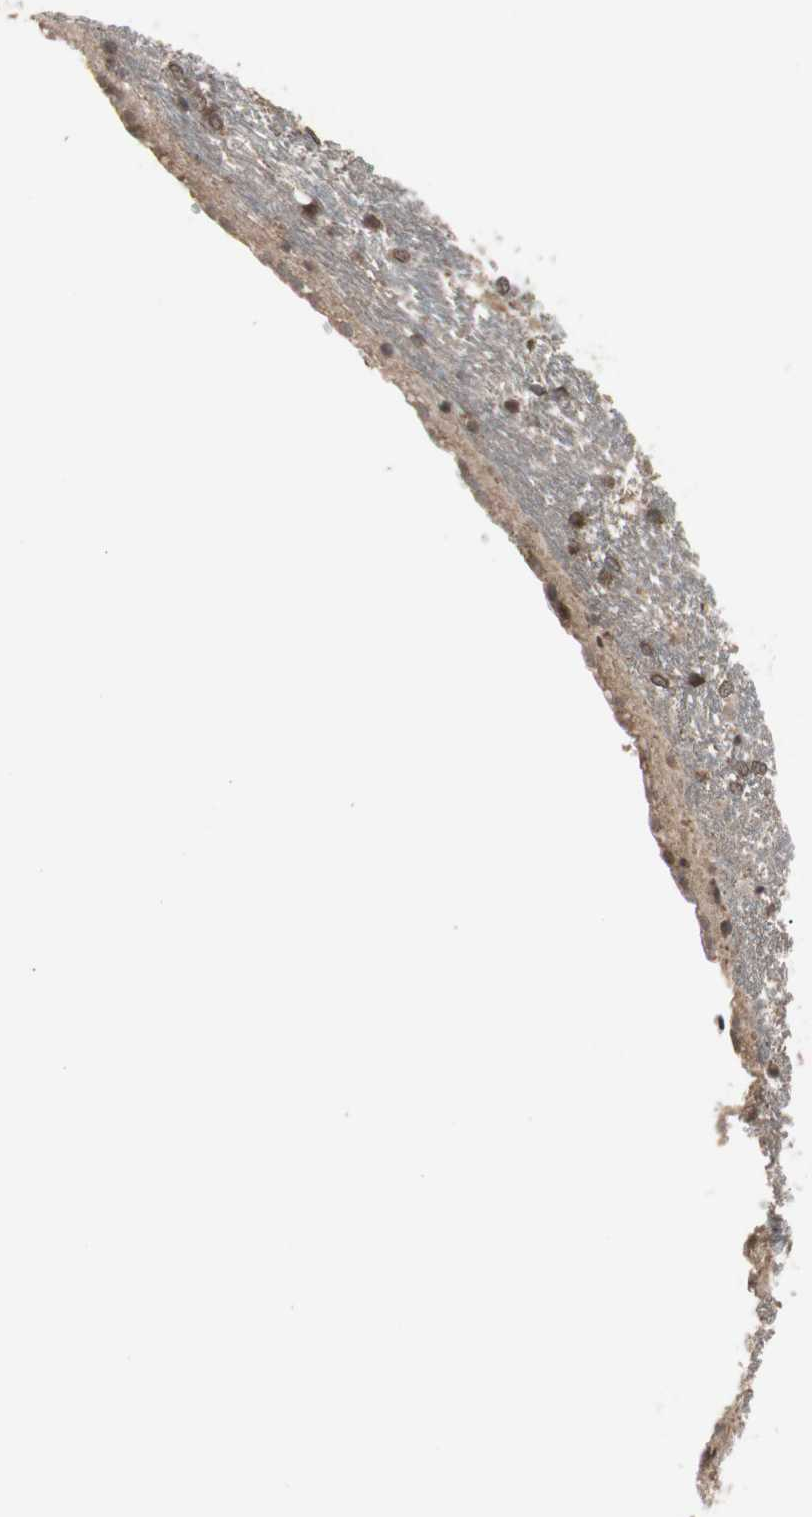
{"staining": {"intensity": "moderate", "quantity": "25%-75%", "location": "cytoplasmic/membranous"}, "tissue": "hippocampus", "cell_type": "Glial cells", "image_type": "normal", "snomed": [{"axis": "morphology", "description": "Normal tissue, NOS"}, {"axis": "topography", "description": "Hippocampus"}], "caption": "A photomicrograph showing moderate cytoplasmic/membranous positivity in about 25%-75% of glial cells in benign hippocampus, as visualized by brown immunohistochemical staining.", "gene": "DRAP1", "patient": {"sex": "female", "age": 19}}